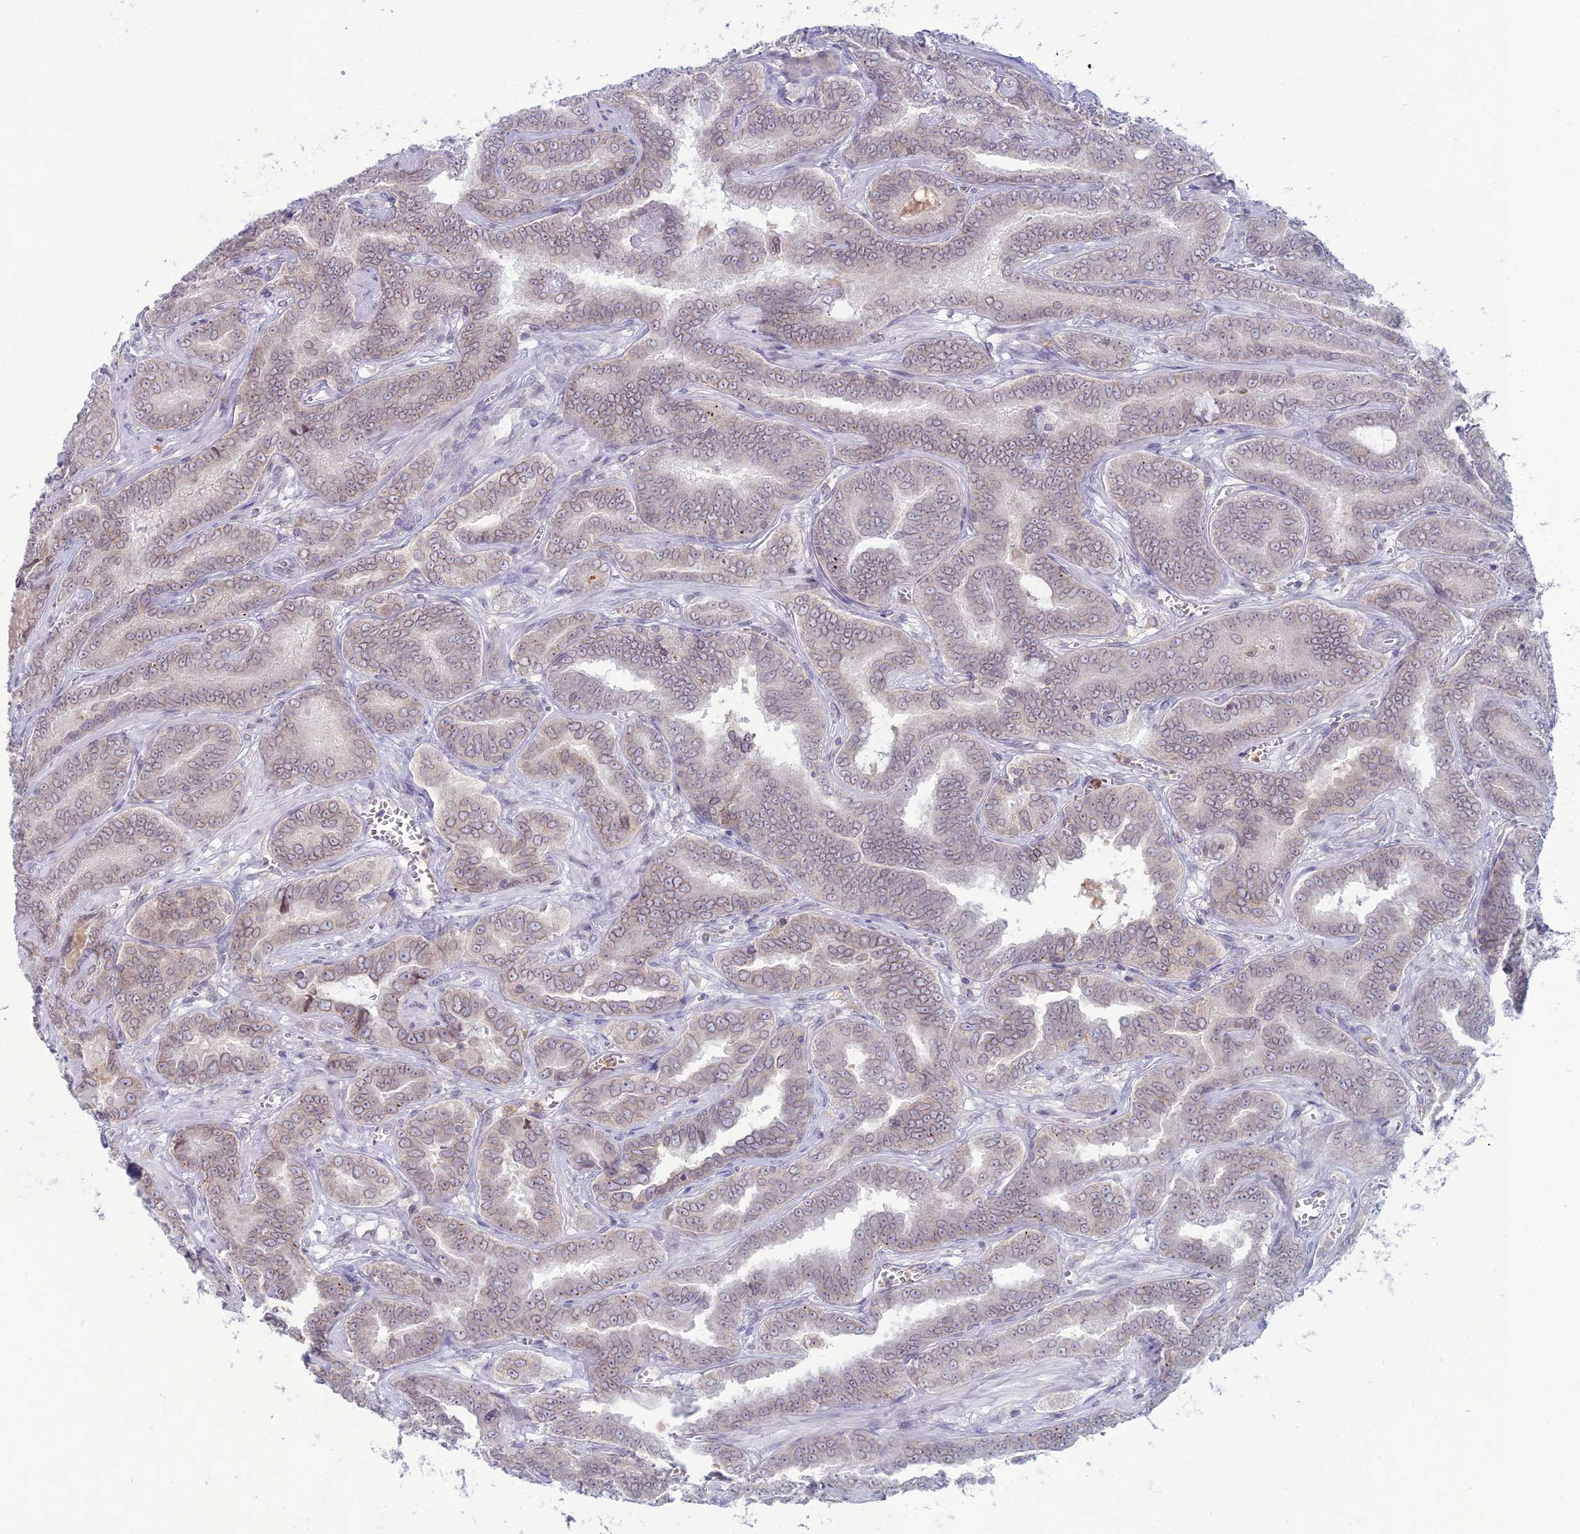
{"staining": {"intensity": "weak", "quantity": "25%-75%", "location": "cytoplasmic/membranous,nuclear"}, "tissue": "prostate cancer", "cell_type": "Tumor cells", "image_type": "cancer", "snomed": [{"axis": "morphology", "description": "Adenocarcinoma, High grade"}, {"axis": "topography", "description": "Prostate"}], "caption": "There is low levels of weak cytoplasmic/membranous and nuclear positivity in tumor cells of adenocarcinoma (high-grade) (prostate), as demonstrated by immunohistochemical staining (brown color).", "gene": "WDR46", "patient": {"sex": "male", "age": 67}}